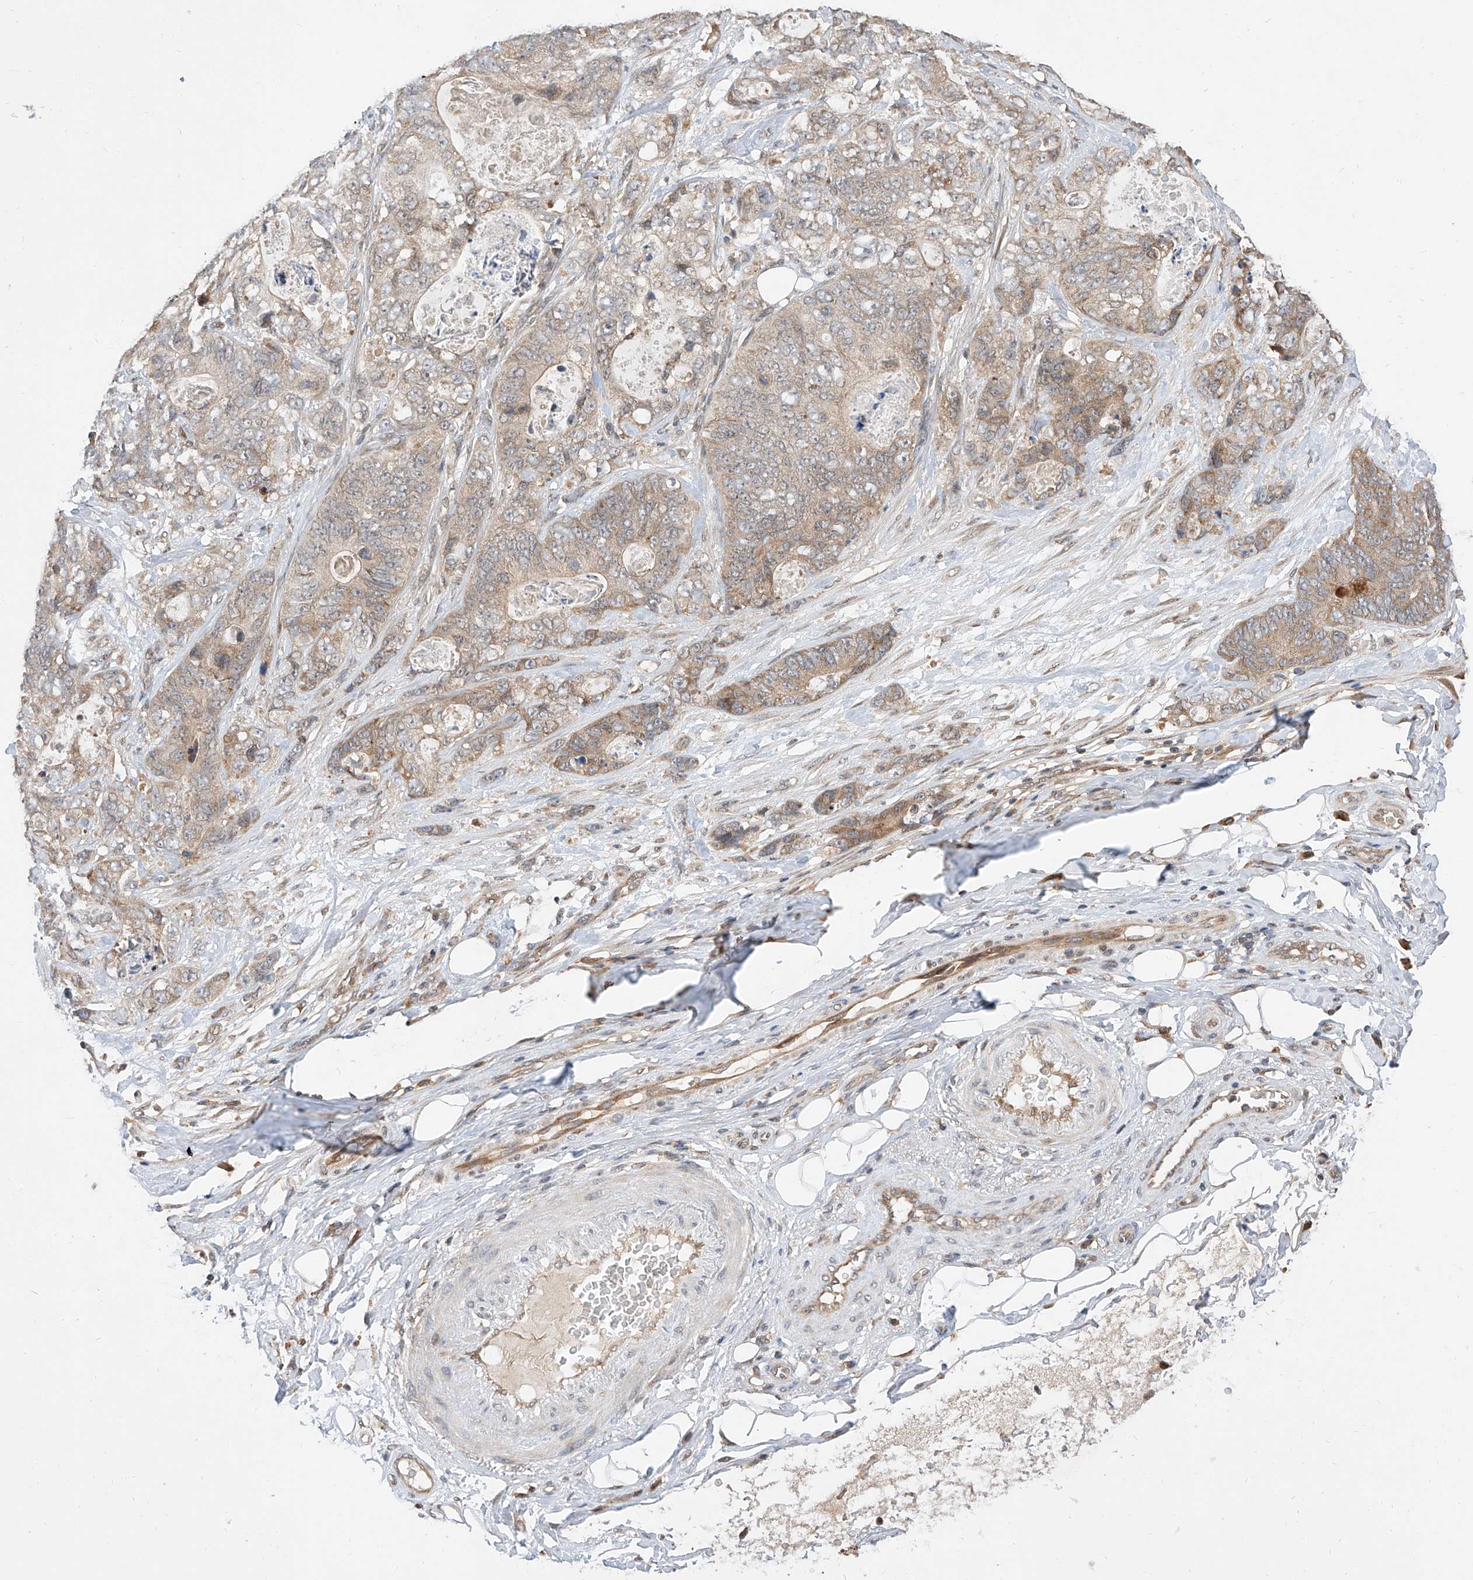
{"staining": {"intensity": "weak", "quantity": ">75%", "location": "cytoplasmic/membranous"}, "tissue": "stomach cancer", "cell_type": "Tumor cells", "image_type": "cancer", "snomed": [{"axis": "morphology", "description": "Normal tissue, NOS"}, {"axis": "morphology", "description": "Adenocarcinoma, NOS"}, {"axis": "topography", "description": "Stomach"}], "caption": "Human stomach cancer (adenocarcinoma) stained with a brown dye reveals weak cytoplasmic/membranous positive staining in approximately >75% of tumor cells.", "gene": "DIRAS3", "patient": {"sex": "female", "age": 89}}